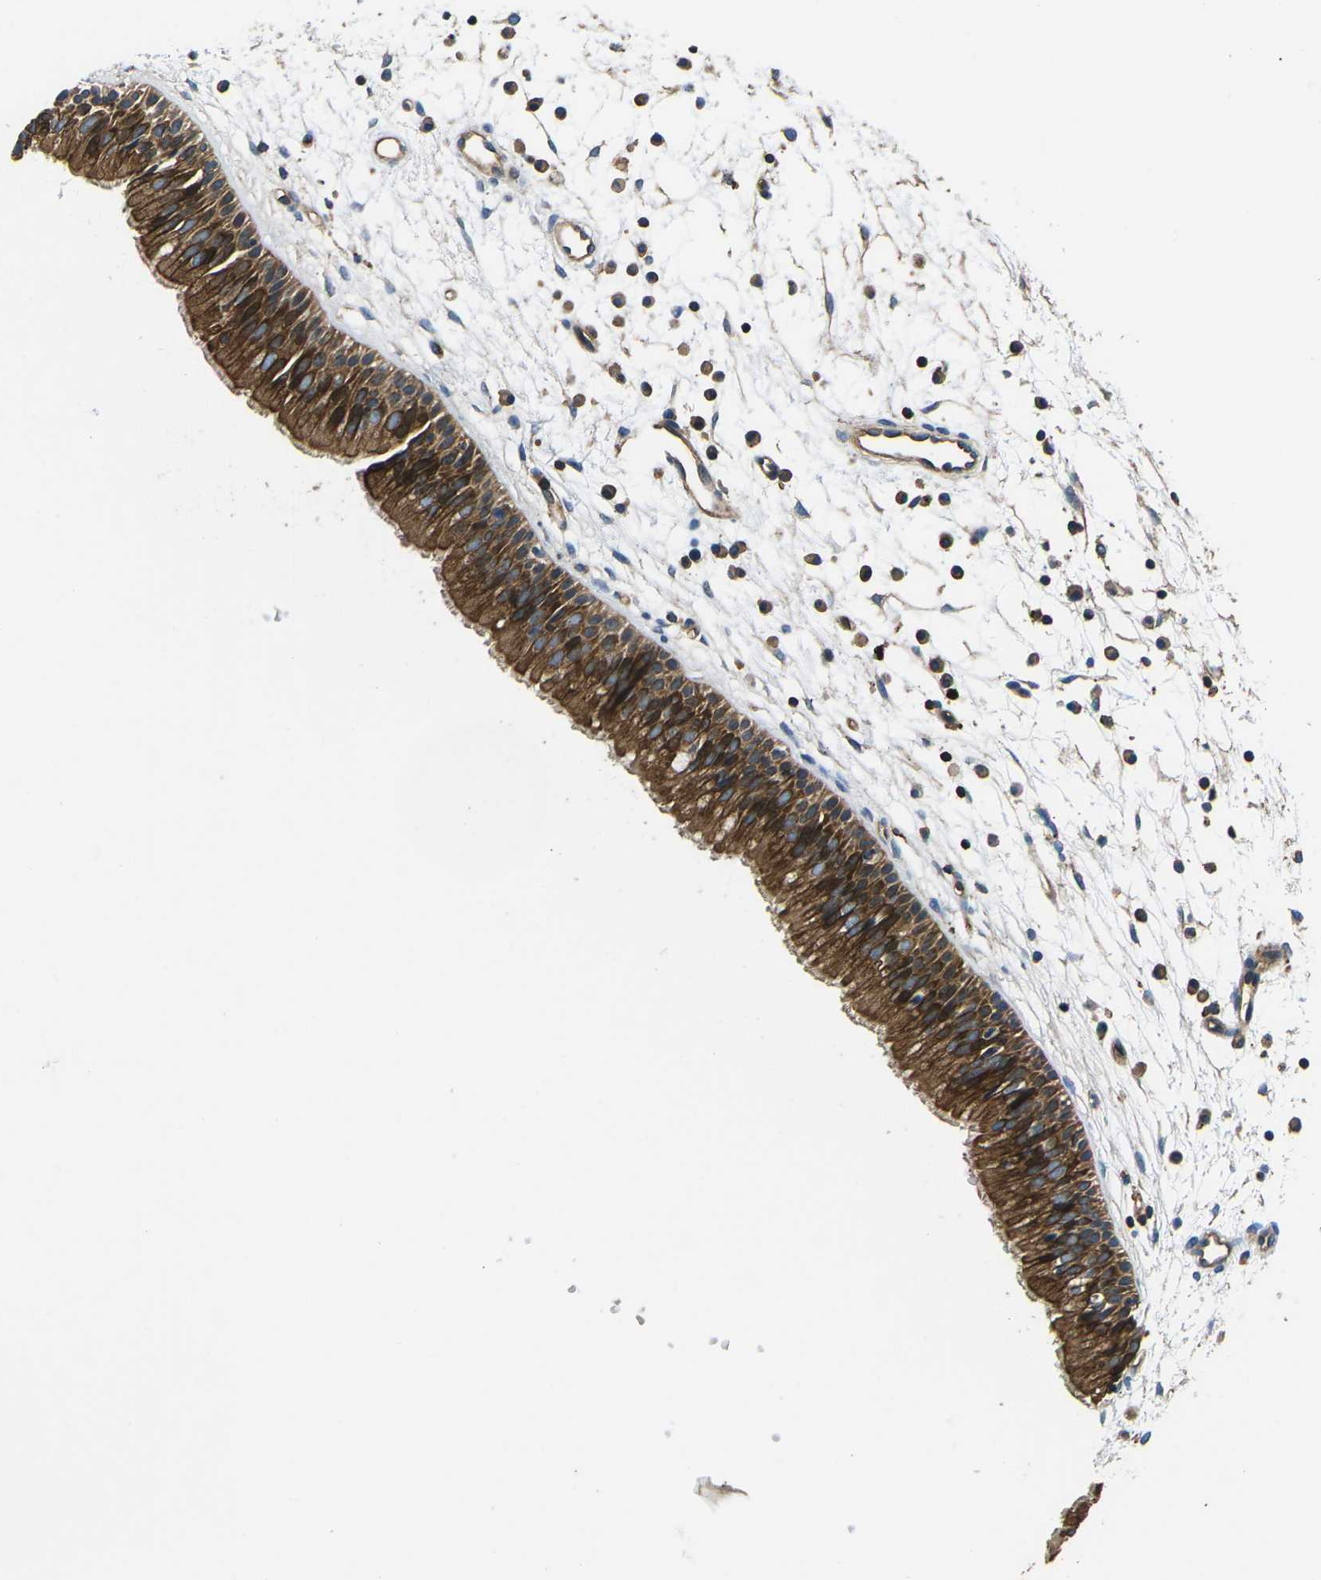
{"staining": {"intensity": "strong", "quantity": ">75%", "location": "cytoplasmic/membranous"}, "tissue": "nasopharynx", "cell_type": "Respiratory epithelial cells", "image_type": "normal", "snomed": [{"axis": "morphology", "description": "Normal tissue, NOS"}, {"axis": "topography", "description": "Nasopharynx"}], "caption": "High-power microscopy captured an IHC image of normal nasopharynx, revealing strong cytoplasmic/membranous positivity in about >75% of respiratory epithelial cells. (DAB (3,3'-diaminobenzidine) = brown stain, brightfield microscopy at high magnification).", "gene": "KCNJ15", "patient": {"sex": "male", "age": 21}}